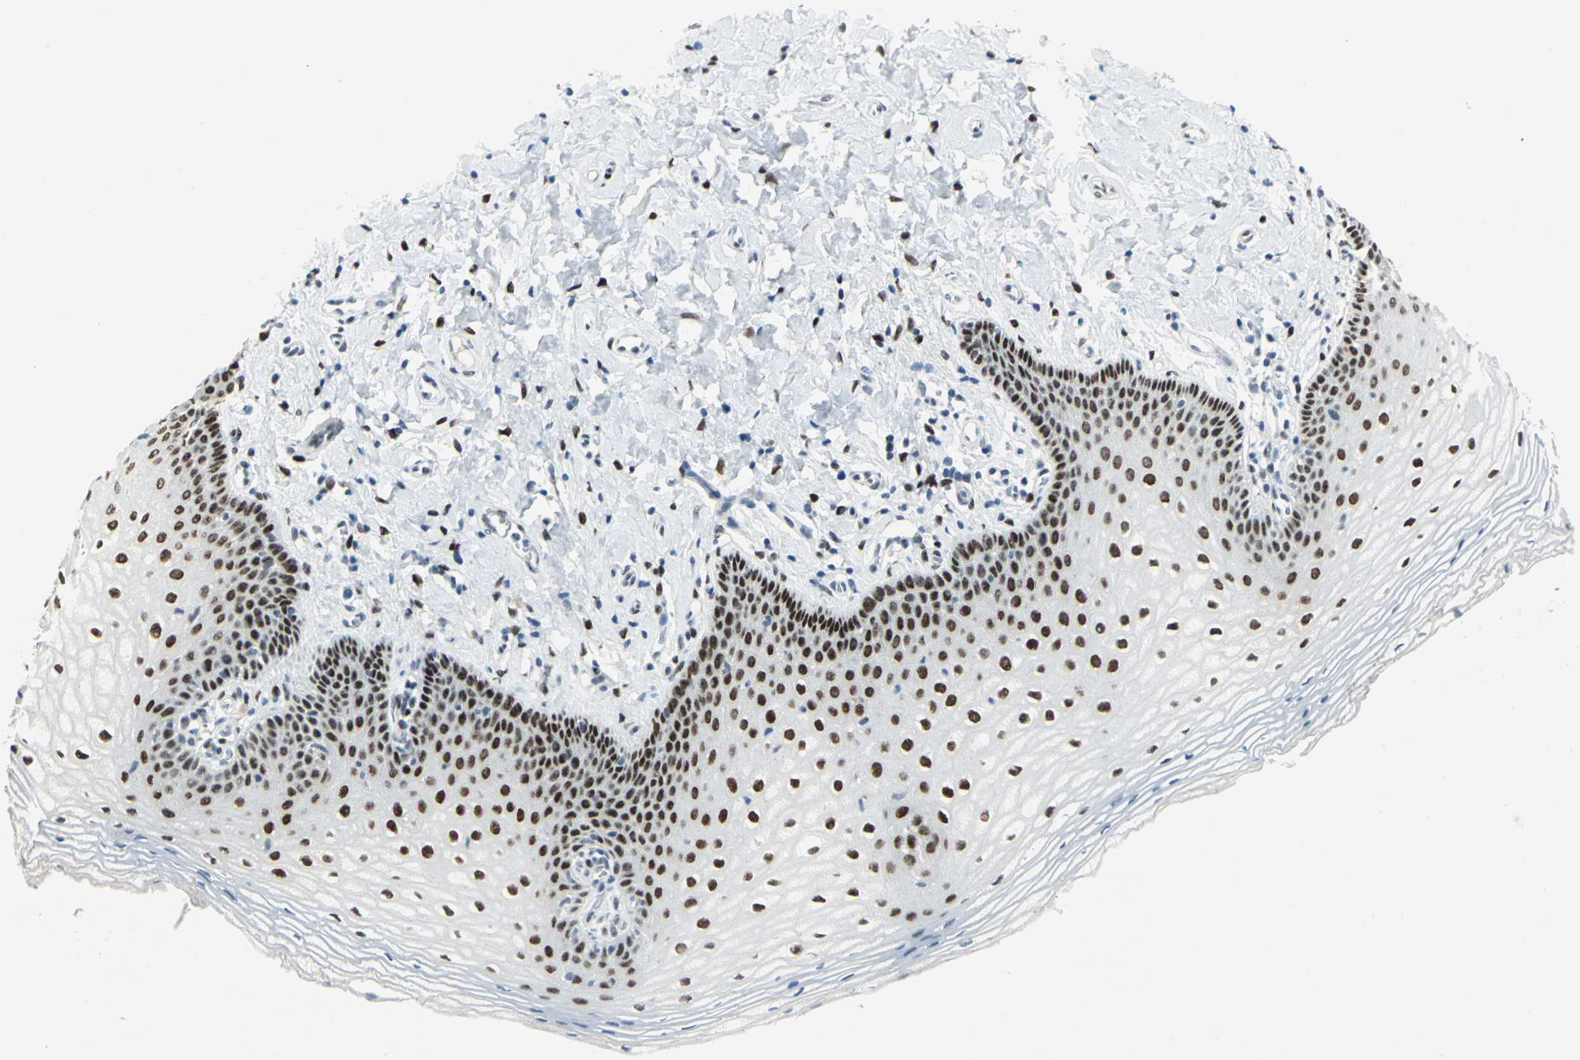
{"staining": {"intensity": "strong", "quantity": ">75%", "location": "nuclear"}, "tissue": "vagina", "cell_type": "Squamous epithelial cells", "image_type": "normal", "snomed": [{"axis": "morphology", "description": "Normal tissue, NOS"}, {"axis": "topography", "description": "Vagina"}], "caption": "Immunohistochemical staining of benign vagina displays >75% levels of strong nuclear protein positivity in approximately >75% of squamous epithelial cells. The staining was performed using DAB, with brown indicating positive protein expression. Nuclei are stained blue with hematoxylin.", "gene": "MEIS2", "patient": {"sex": "female", "age": 55}}